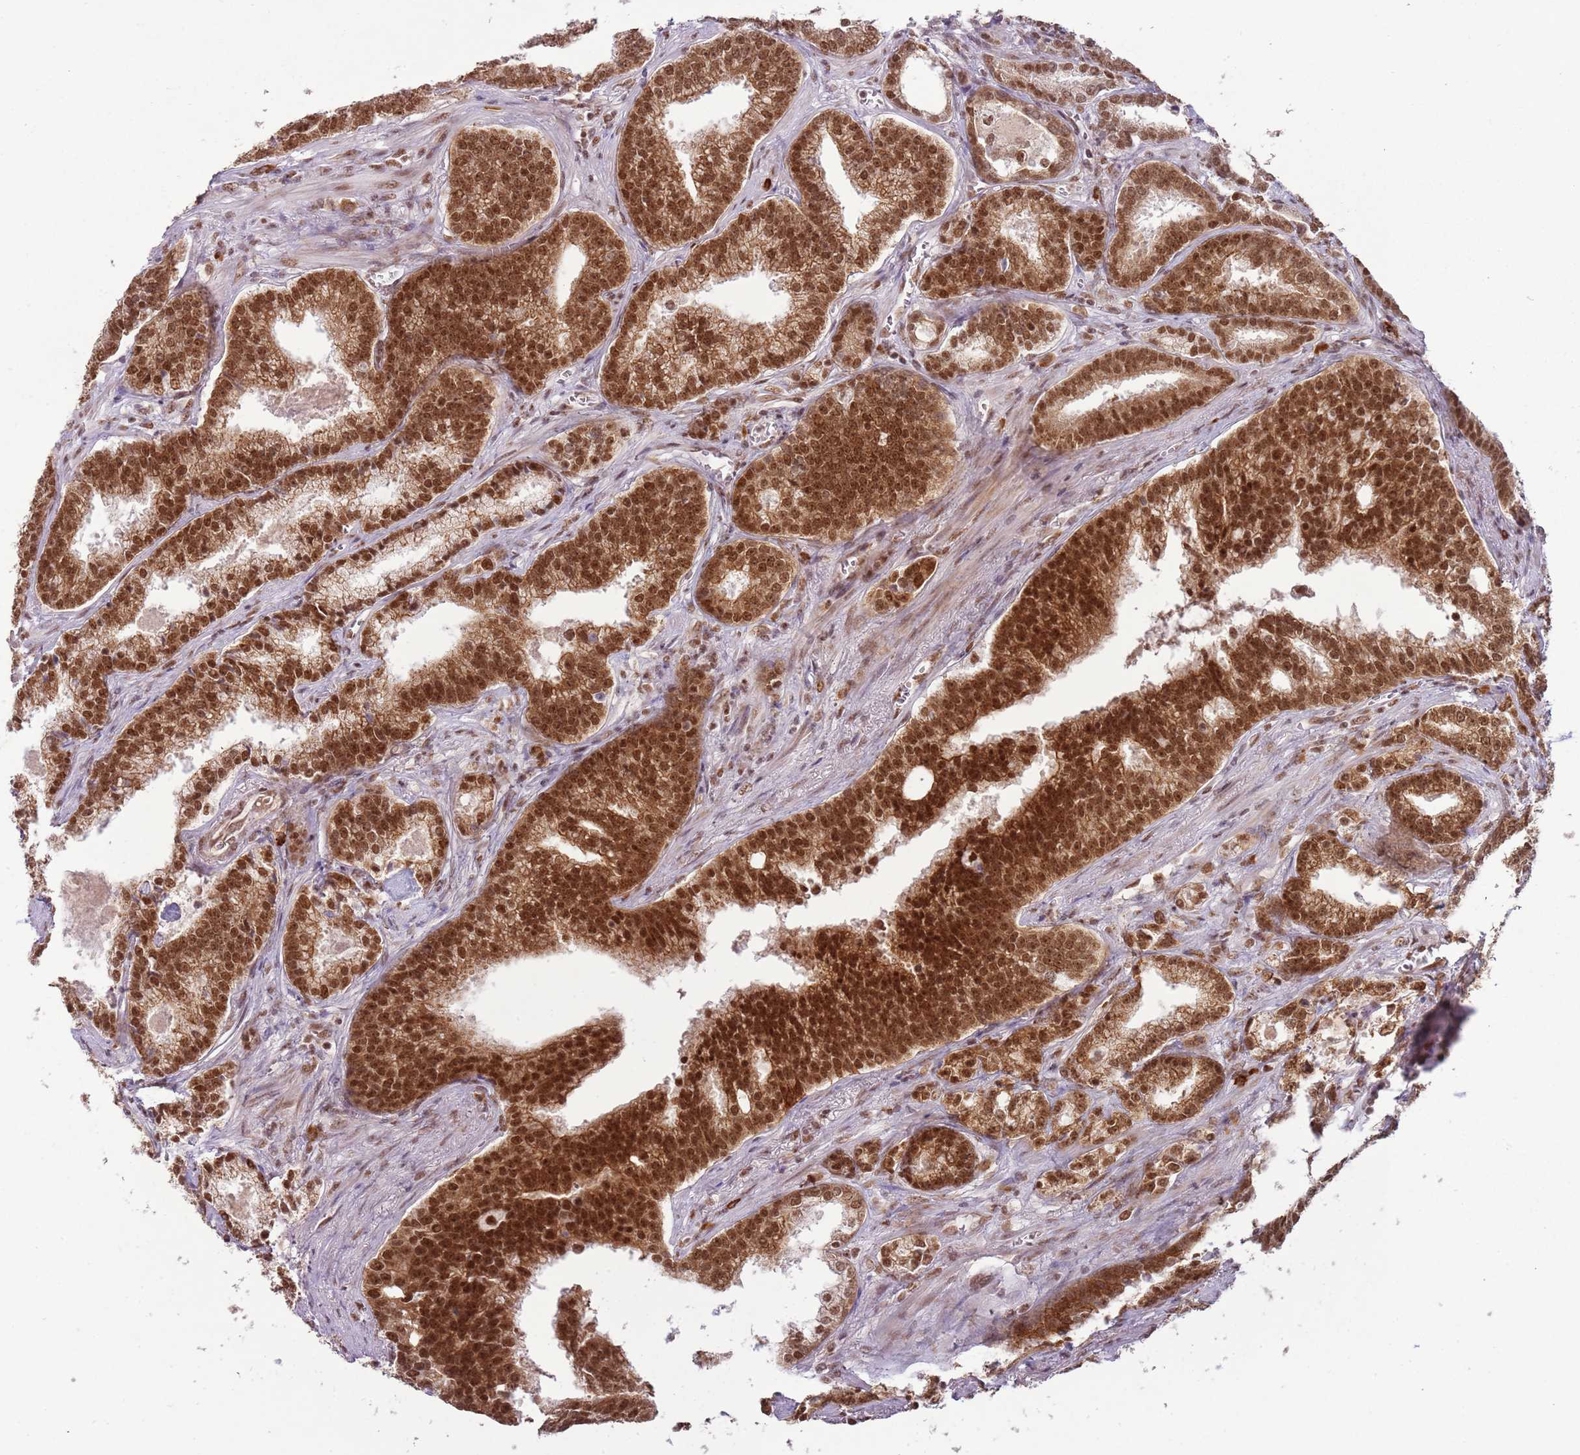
{"staining": {"intensity": "strong", "quantity": ">75%", "location": "cytoplasmic/membranous,nuclear"}, "tissue": "prostate cancer", "cell_type": "Tumor cells", "image_type": "cancer", "snomed": [{"axis": "morphology", "description": "Adenocarcinoma, High grade"}, {"axis": "topography", "description": "Prostate"}], "caption": "The image reveals staining of prostate cancer, revealing strong cytoplasmic/membranous and nuclear protein expression (brown color) within tumor cells.", "gene": "FAM120AOS", "patient": {"sex": "male", "age": 67}}